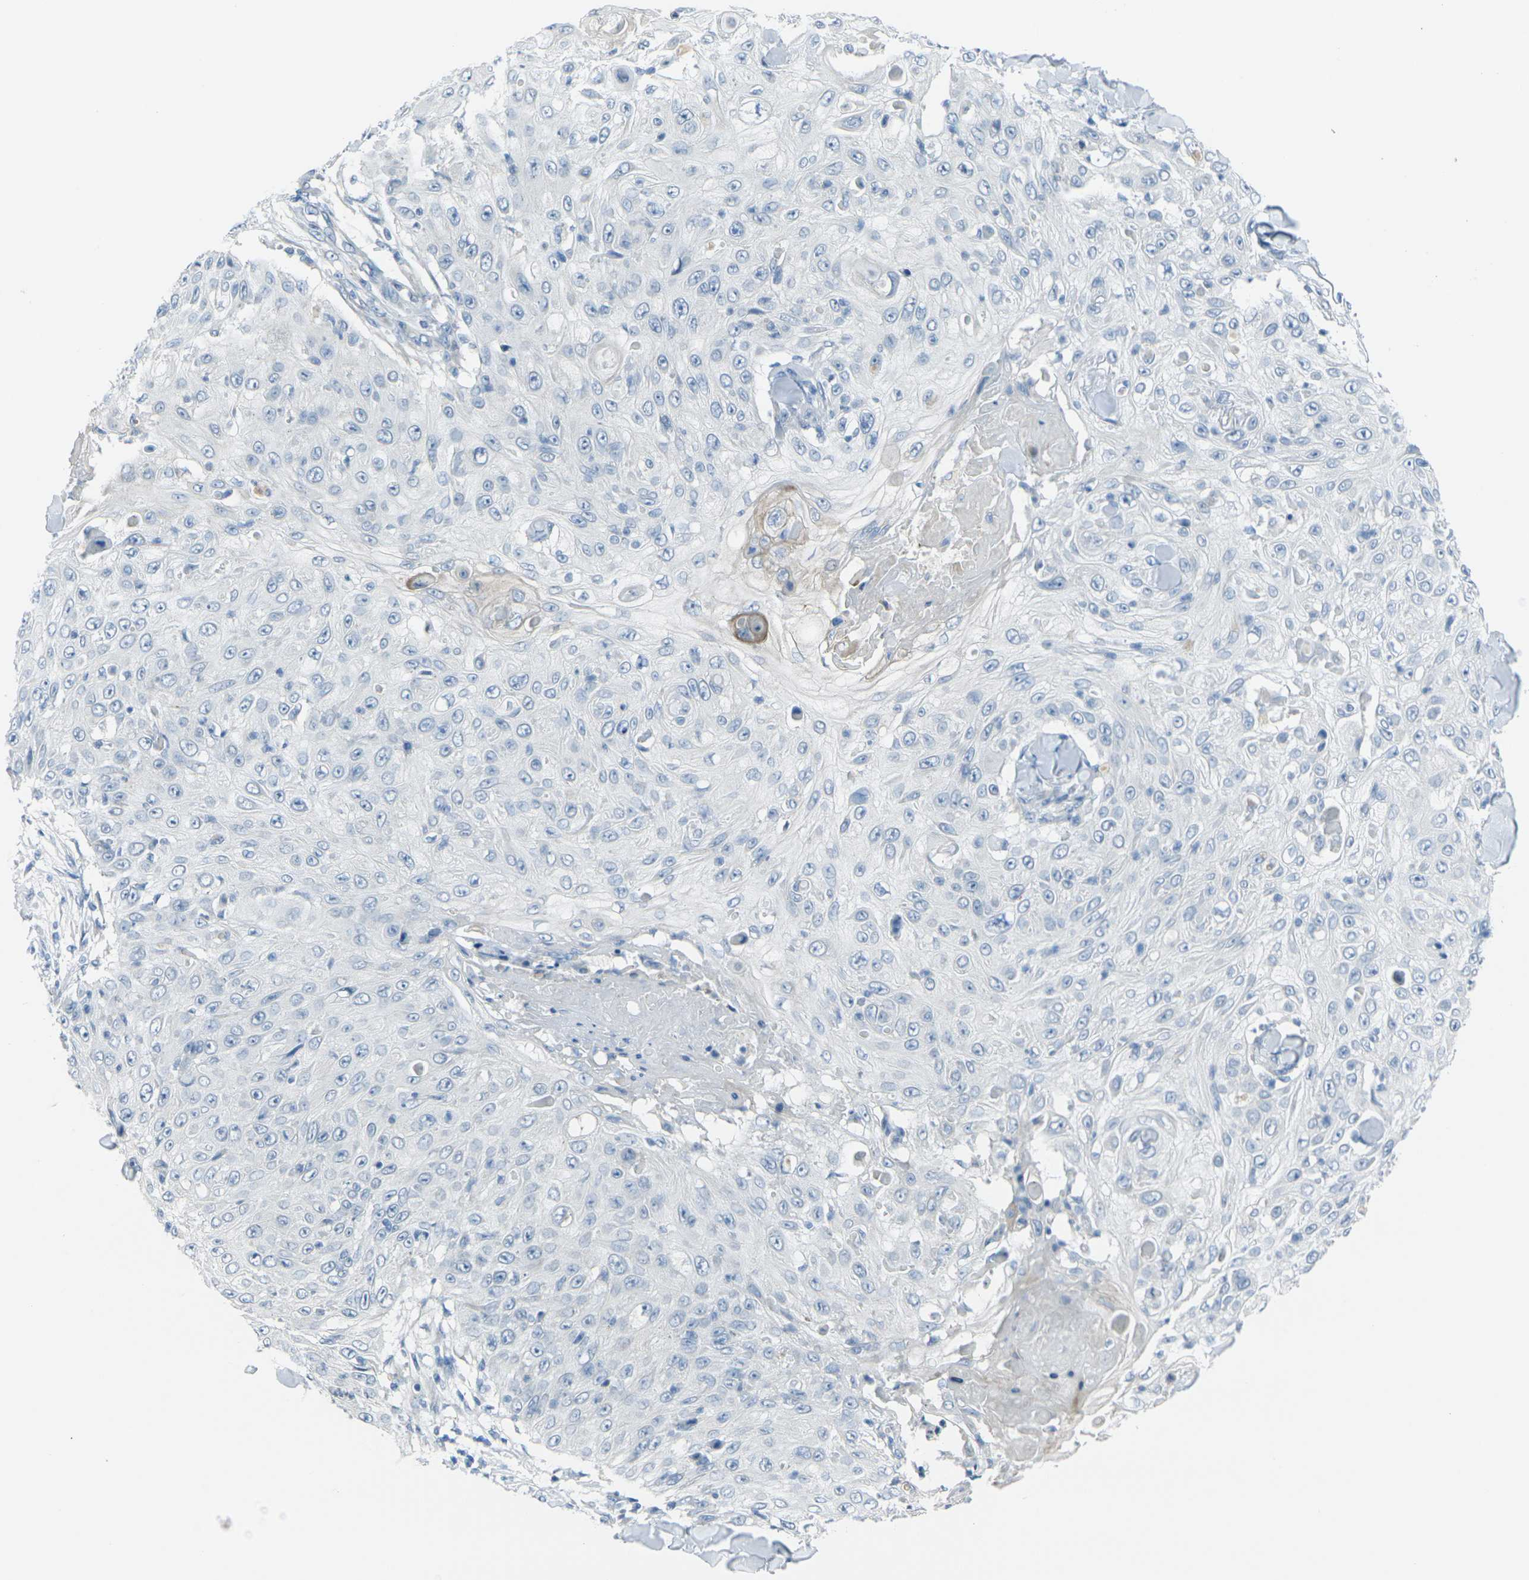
{"staining": {"intensity": "negative", "quantity": "none", "location": "none"}, "tissue": "skin cancer", "cell_type": "Tumor cells", "image_type": "cancer", "snomed": [{"axis": "morphology", "description": "Squamous cell carcinoma, NOS"}, {"axis": "topography", "description": "Skin"}], "caption": "Protein analysis of squamous cell carcinoma (skin) demonstrates no significant staining in tumor cells.", "gene": "ANKRD46", "patient": {"sex": "male", "age": 86}}